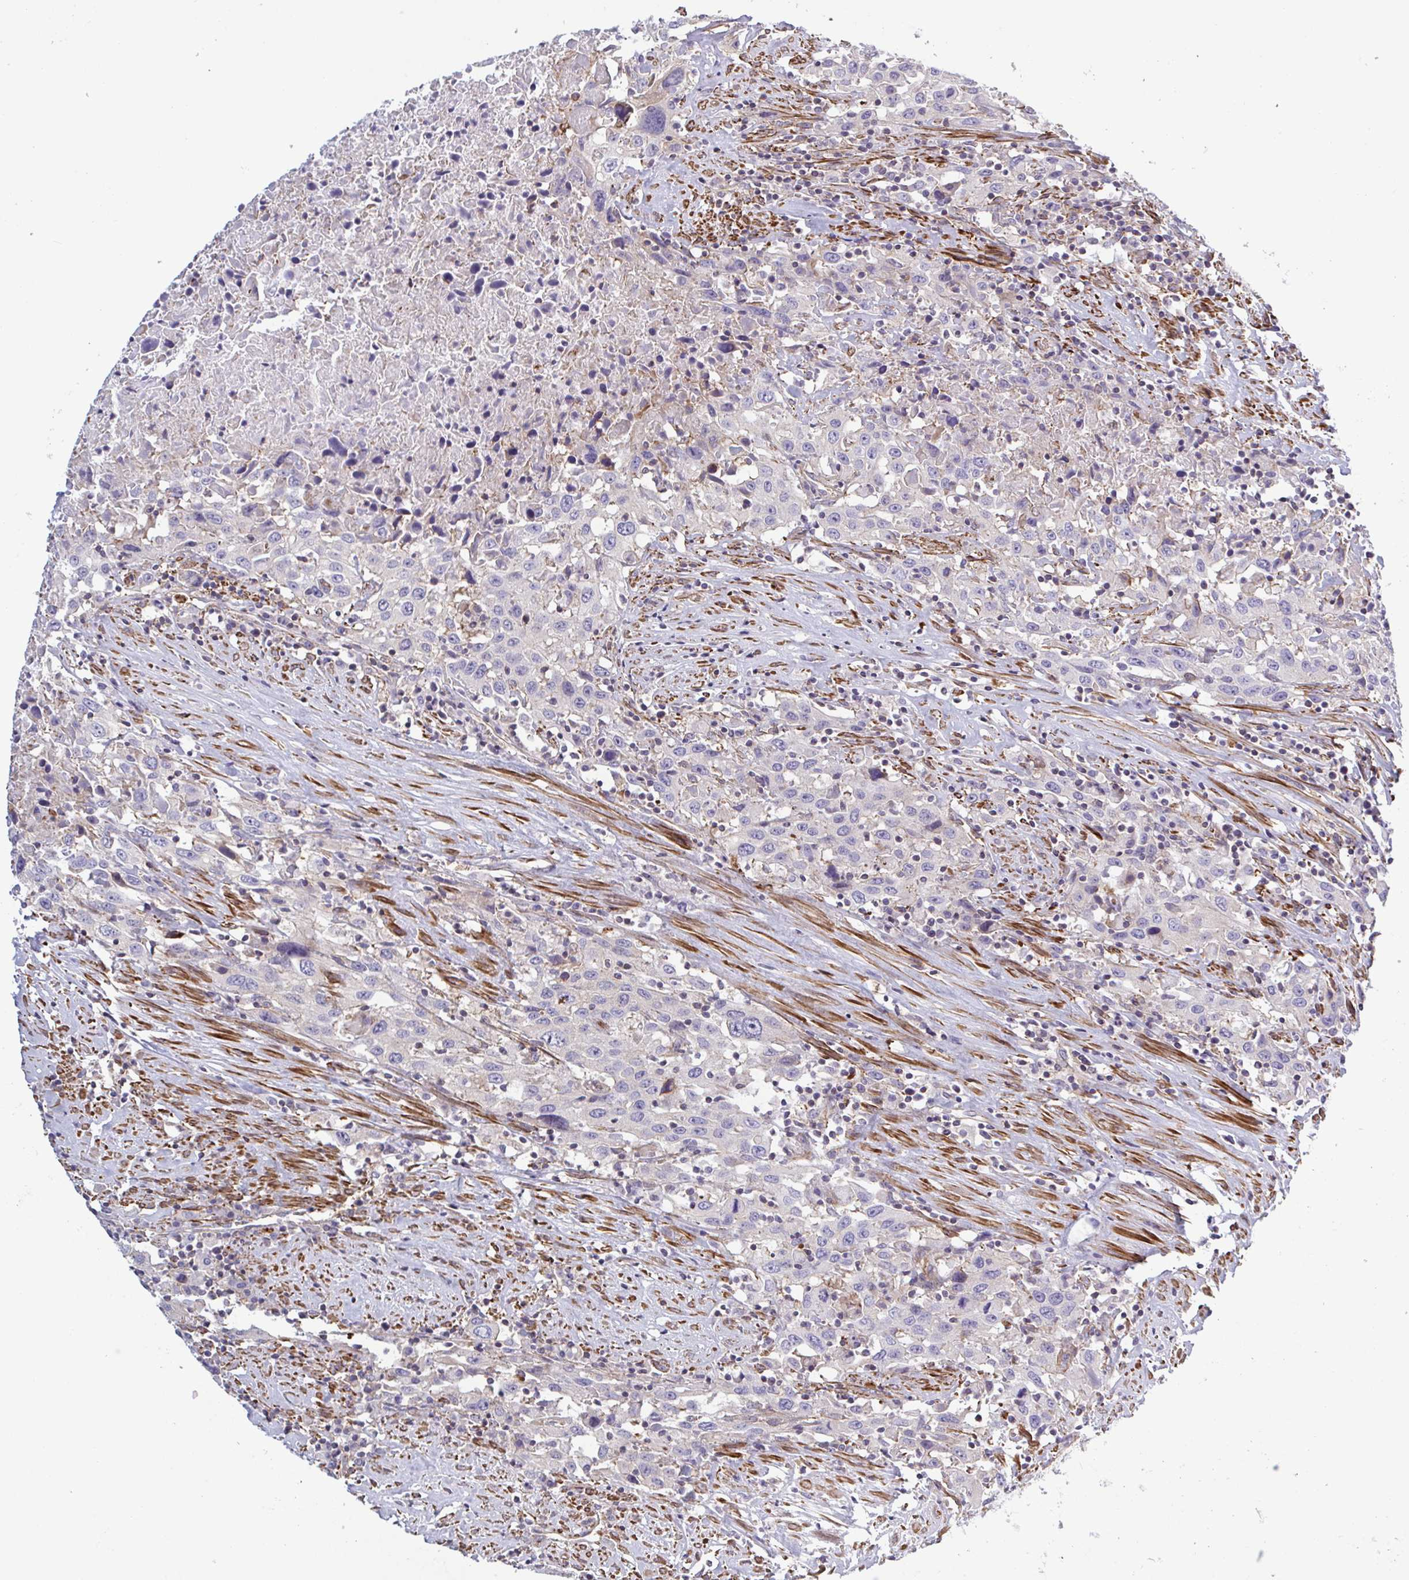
{"staining": {"intensity": "negative", "quantity": "none", "location": "none"}, "tissue": "urothelial cancer", "cell_type": "Tumor cells", "image_type": "cancer", "snomed": [{"axis": "morphology", "description": "Urothelial carcinoma, High grade"}, {"axis": "topography", "description": "Urinary bladder"}], "caption": "Immunohistochemistry micrograph of neoplastic tissue: human urothelial cancer stained with DAB (3,3'-diaminobenzidine) exhibits no significant protein expression in tumor cells. Brightfield microscopy of IHC stained with DAB (brown) and hematoxylin (blue), captured at high magnification.", "gene": "SHISA7", "patient": {"sex": "male", "age": 61}}